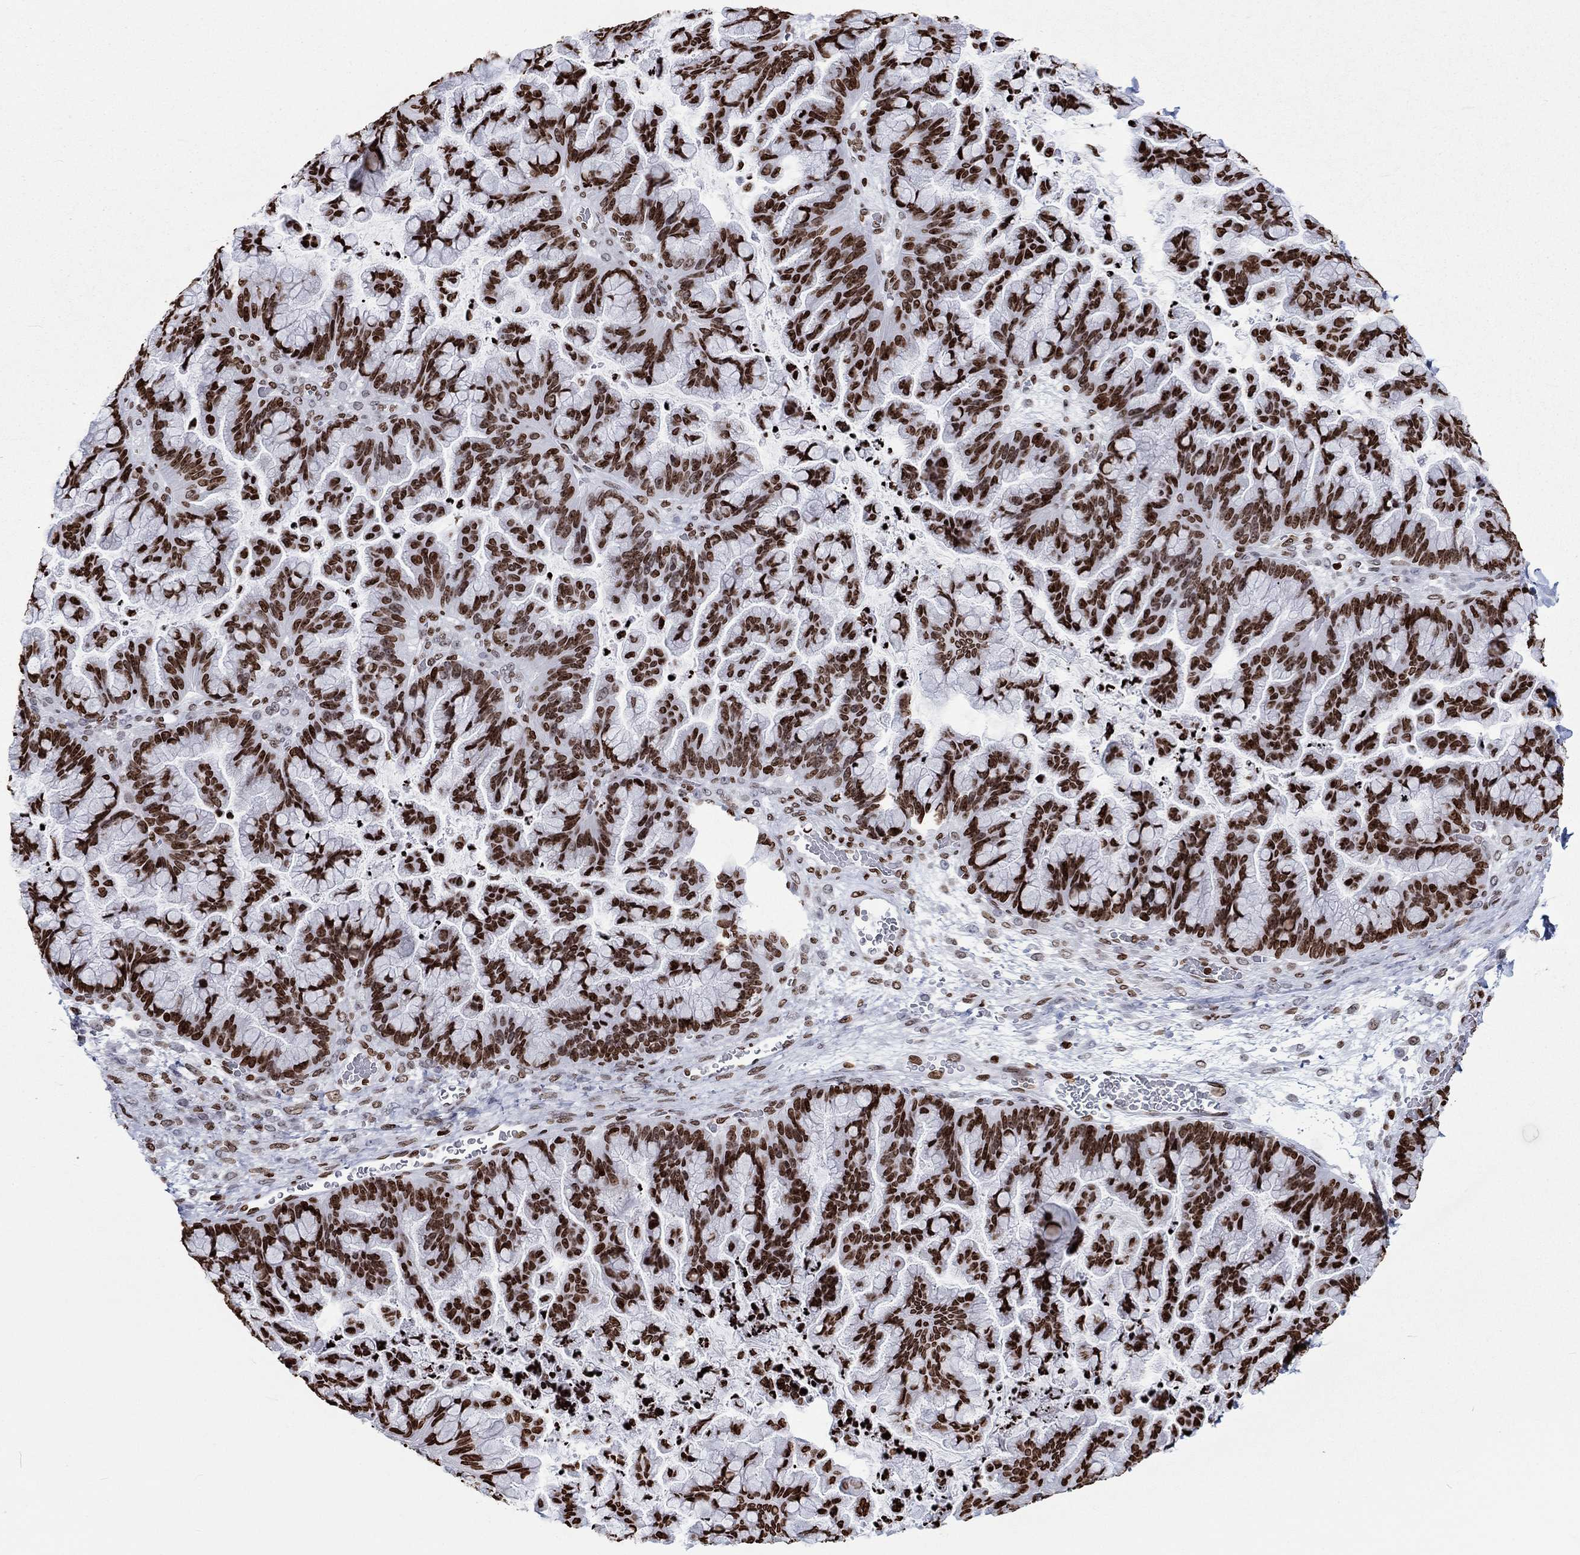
{"staining": {"intensity": "strong", "quantity": ">75%", "location": "nuclear"}, "tissue": "ovarian cancer", "cell_type": "Tumor cells", "image_type": "cancer", "snomed": [{"axis": "morphology", "description": "Cystadenocarcinoma, mucinous, NOS"}, {"axis": "topography", "description": "Ovary"}], "caption": "Protein staining of mucinous cystadenocarcinoma (ovarian) tissue exhibits strong nuclear staining in approximately >75% of tumor cells.", "gene": "H1-5", "patient": {"sex": "female", "age": 67}}